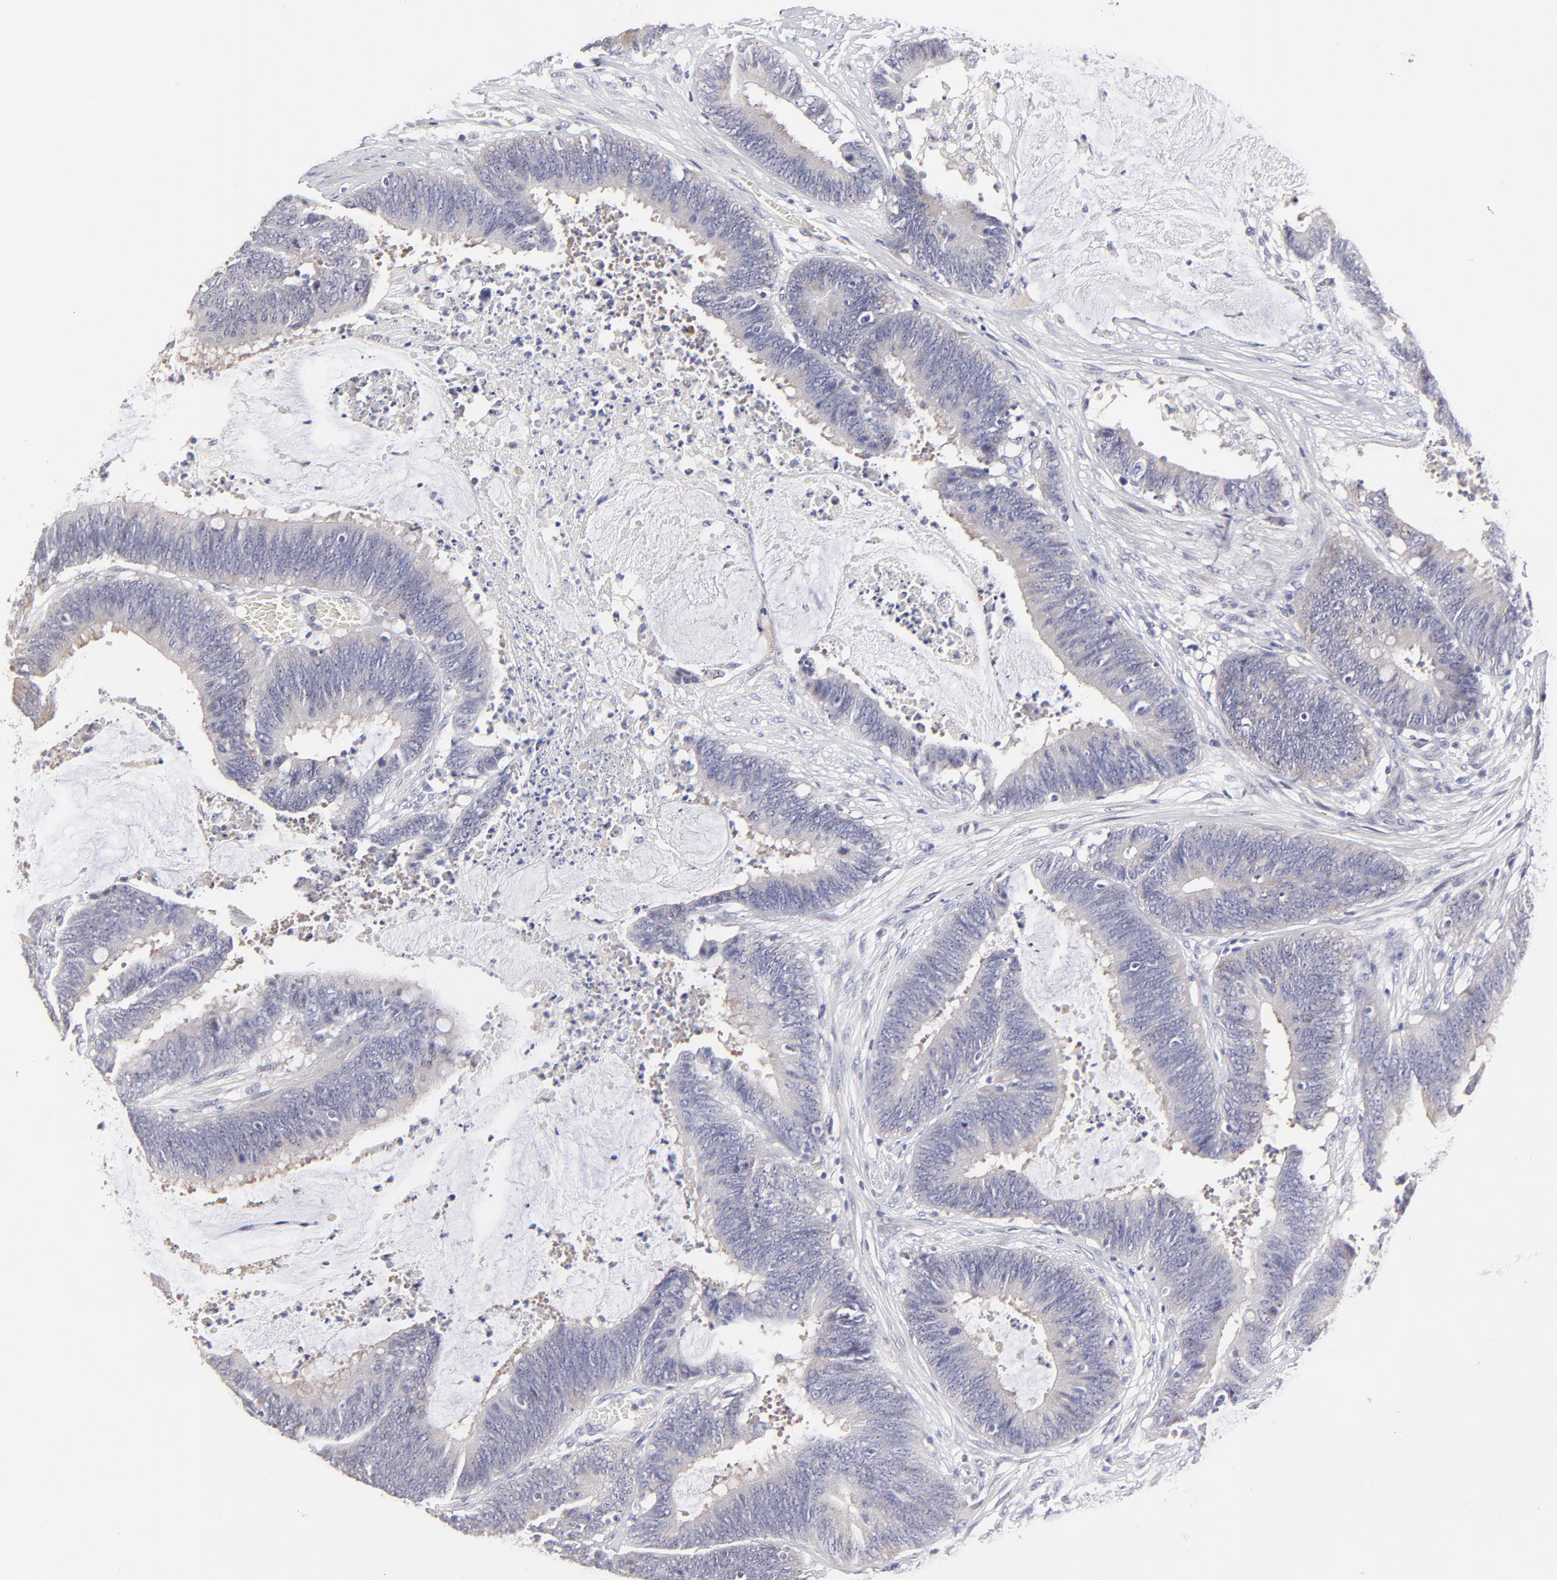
{"staining": {"intensity": "negative", "quantity": "none", "location": "none"}, "tissue": "colorectal cancer", "cell_type": "Tumor cells", "image_type": "cancer", "snomed": [{"axis": "morphology", "description": "Adenocarcinoma, NOS"}, {"axis": "topography", "description": "Rectum"}], "caption": "There is no significant positivity in tumor cells of adenocarcinoma (colorectal). (DAB (3,3'-diaminobenzidine) immunohistochemistry (IHC) with hematoxylin counter stain).", "gene": "BTG2", "patient": {"sex": "female", "age": 66}}